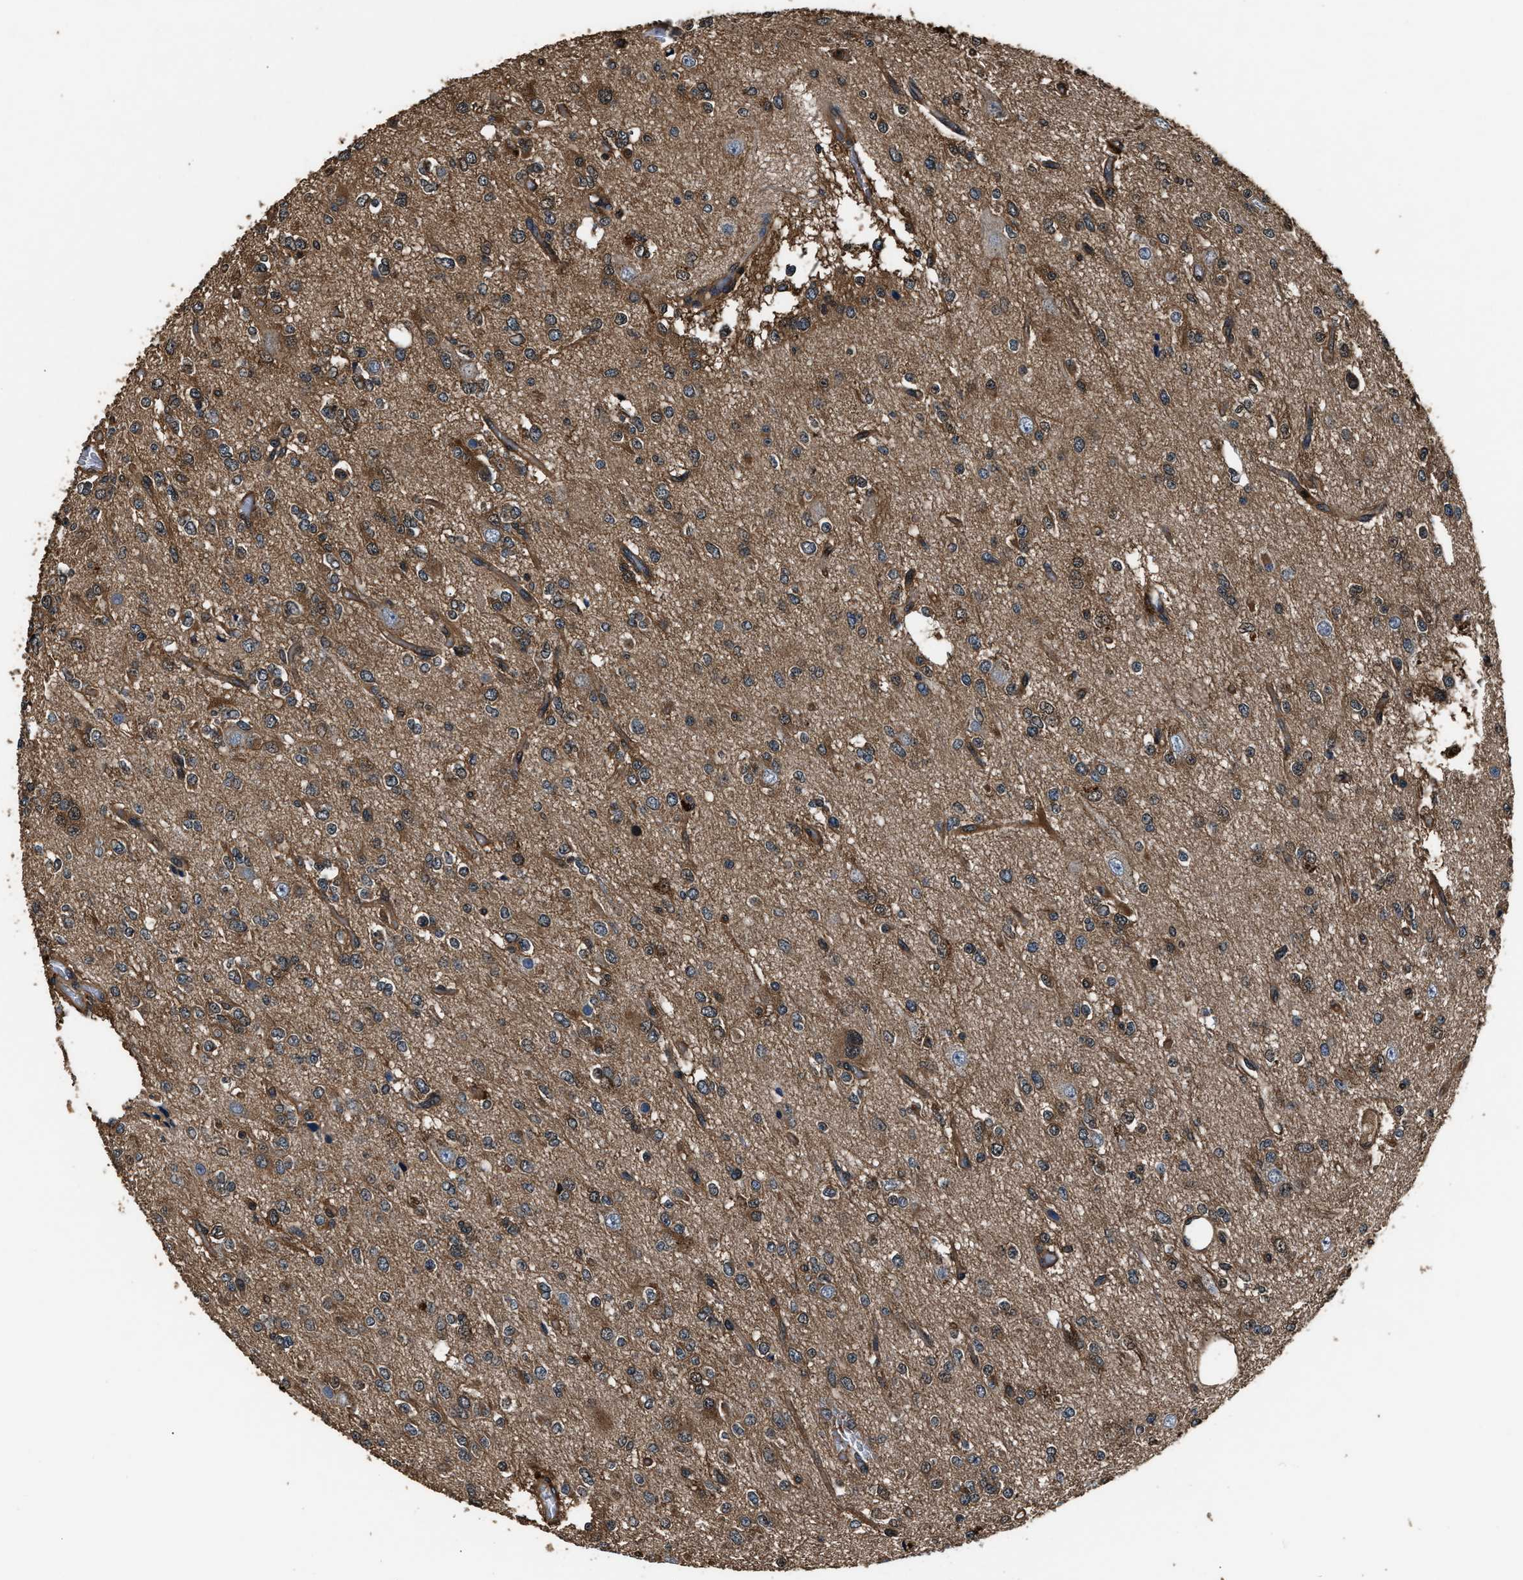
{"staining": {"intensity": "moderate", "quantity": ">75%", "location": "cytoplasmic/membranous"}, "tissue": "glioma", "cell_type": "Tumor cells", "image_type": "cancer", "snomed": [{"axis": "morphology", "description": "Glioma, malignant, Low grade"}, {"axis": "topography", "description": "Brain"}], "caption": "This micrograph exhibits immunohistochemistry staining of human glioma, with medium moderate cytoplasmic/membranous positivity in approximately >75% of tumor cells.", "gene": "GSTP1", "patient": {"sex": "male", "age": 38}}